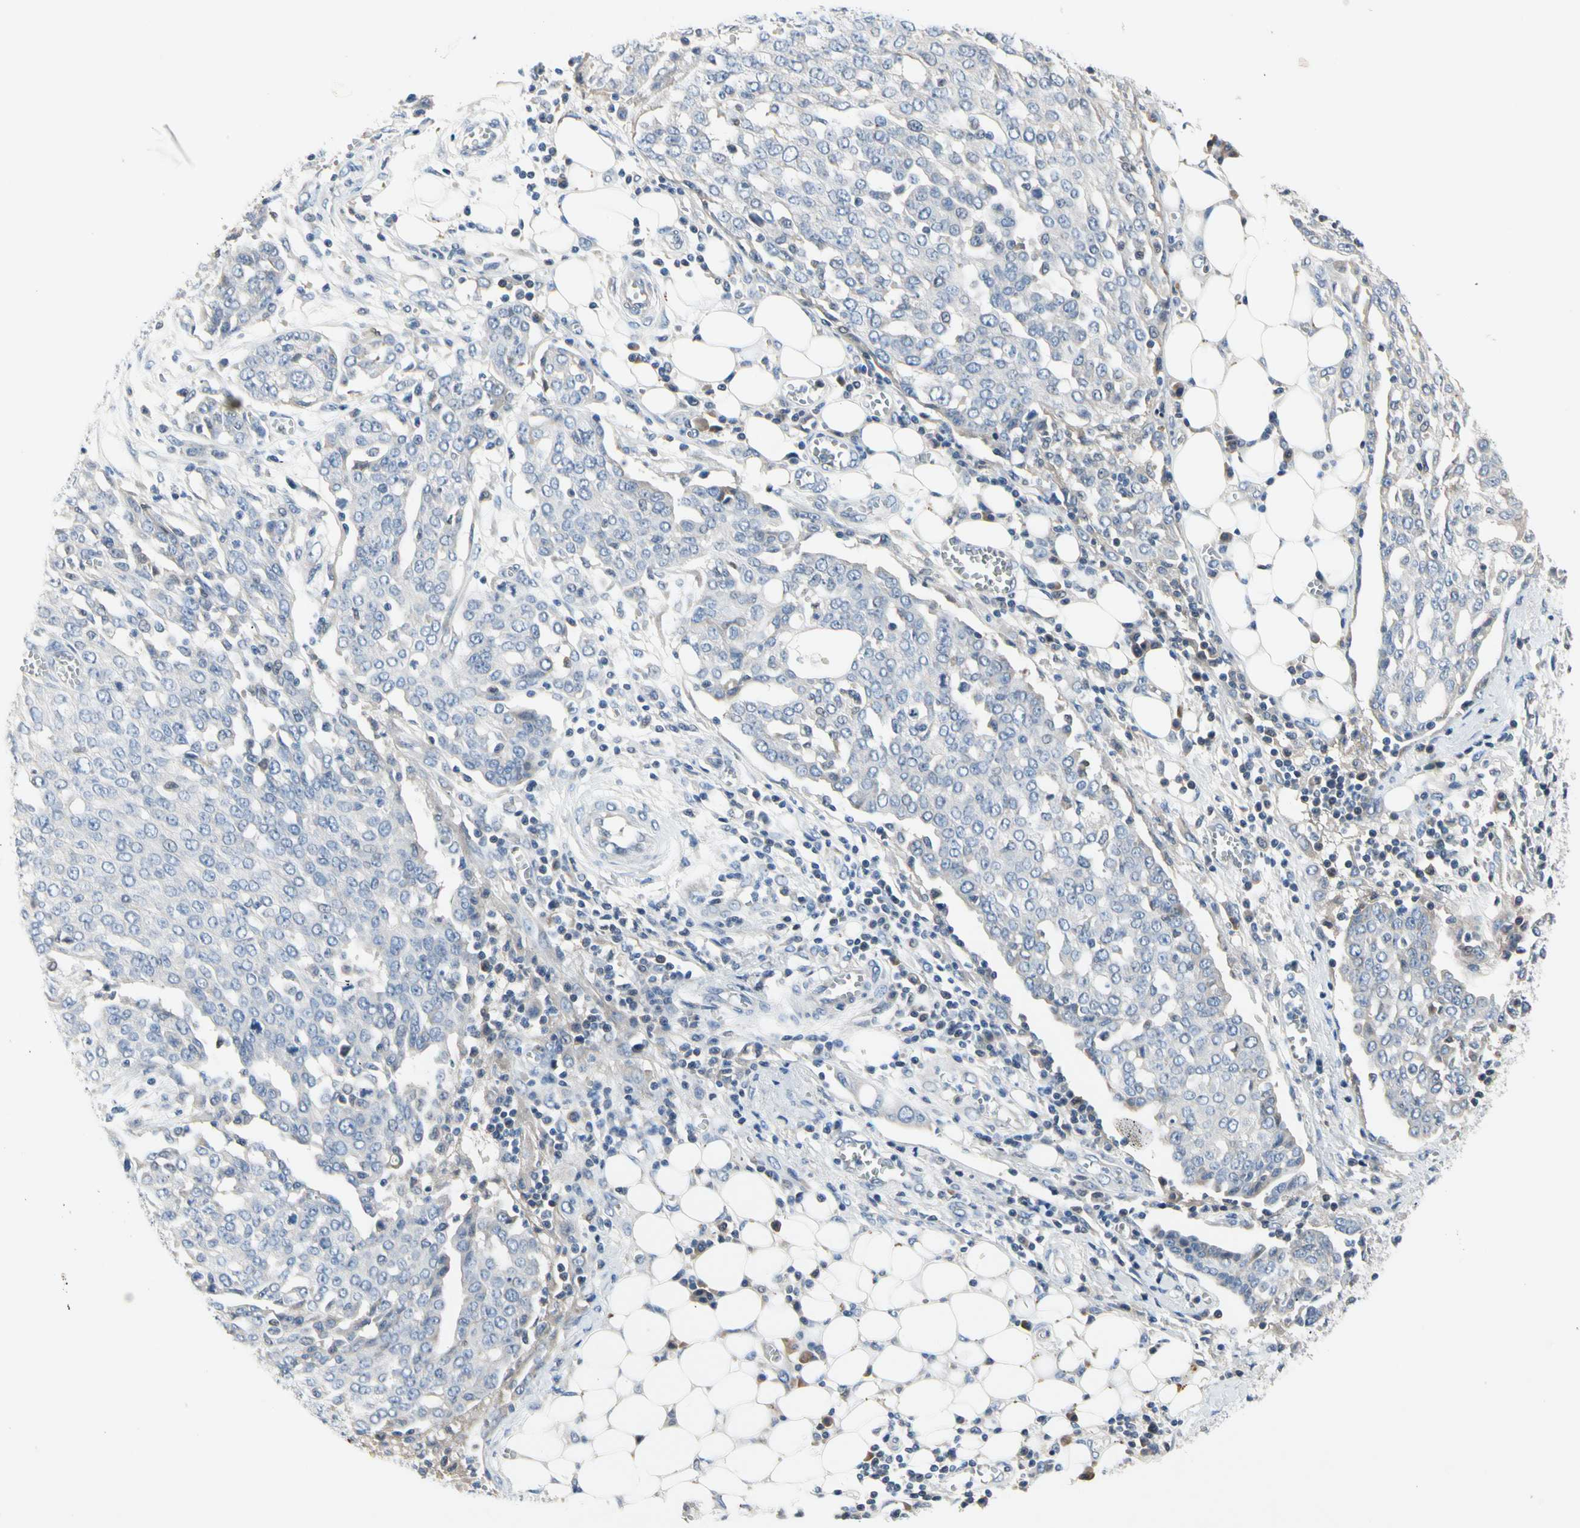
{"staining": {"intensity": "negative", "quantity": "none", "location": "none"}, "tissue": "ovarian cancer", "cell_type": "Tumor cells", "image_type": "cancer", "snomed": [{"axis": "morphology", "description": "Cystadenocarcinoma, serous, NOS"}, {"axis": "topography", "description": "Soft tissue"}, {"axis": "topography", "description": "Ovary"}], "caption": "Micrograph shows no significant protein positivity in tumor cells of ovarian serous cystadenocarcinoma.", "gene": "ECRG4", "patient": {"sex": "female", "age": 57}}